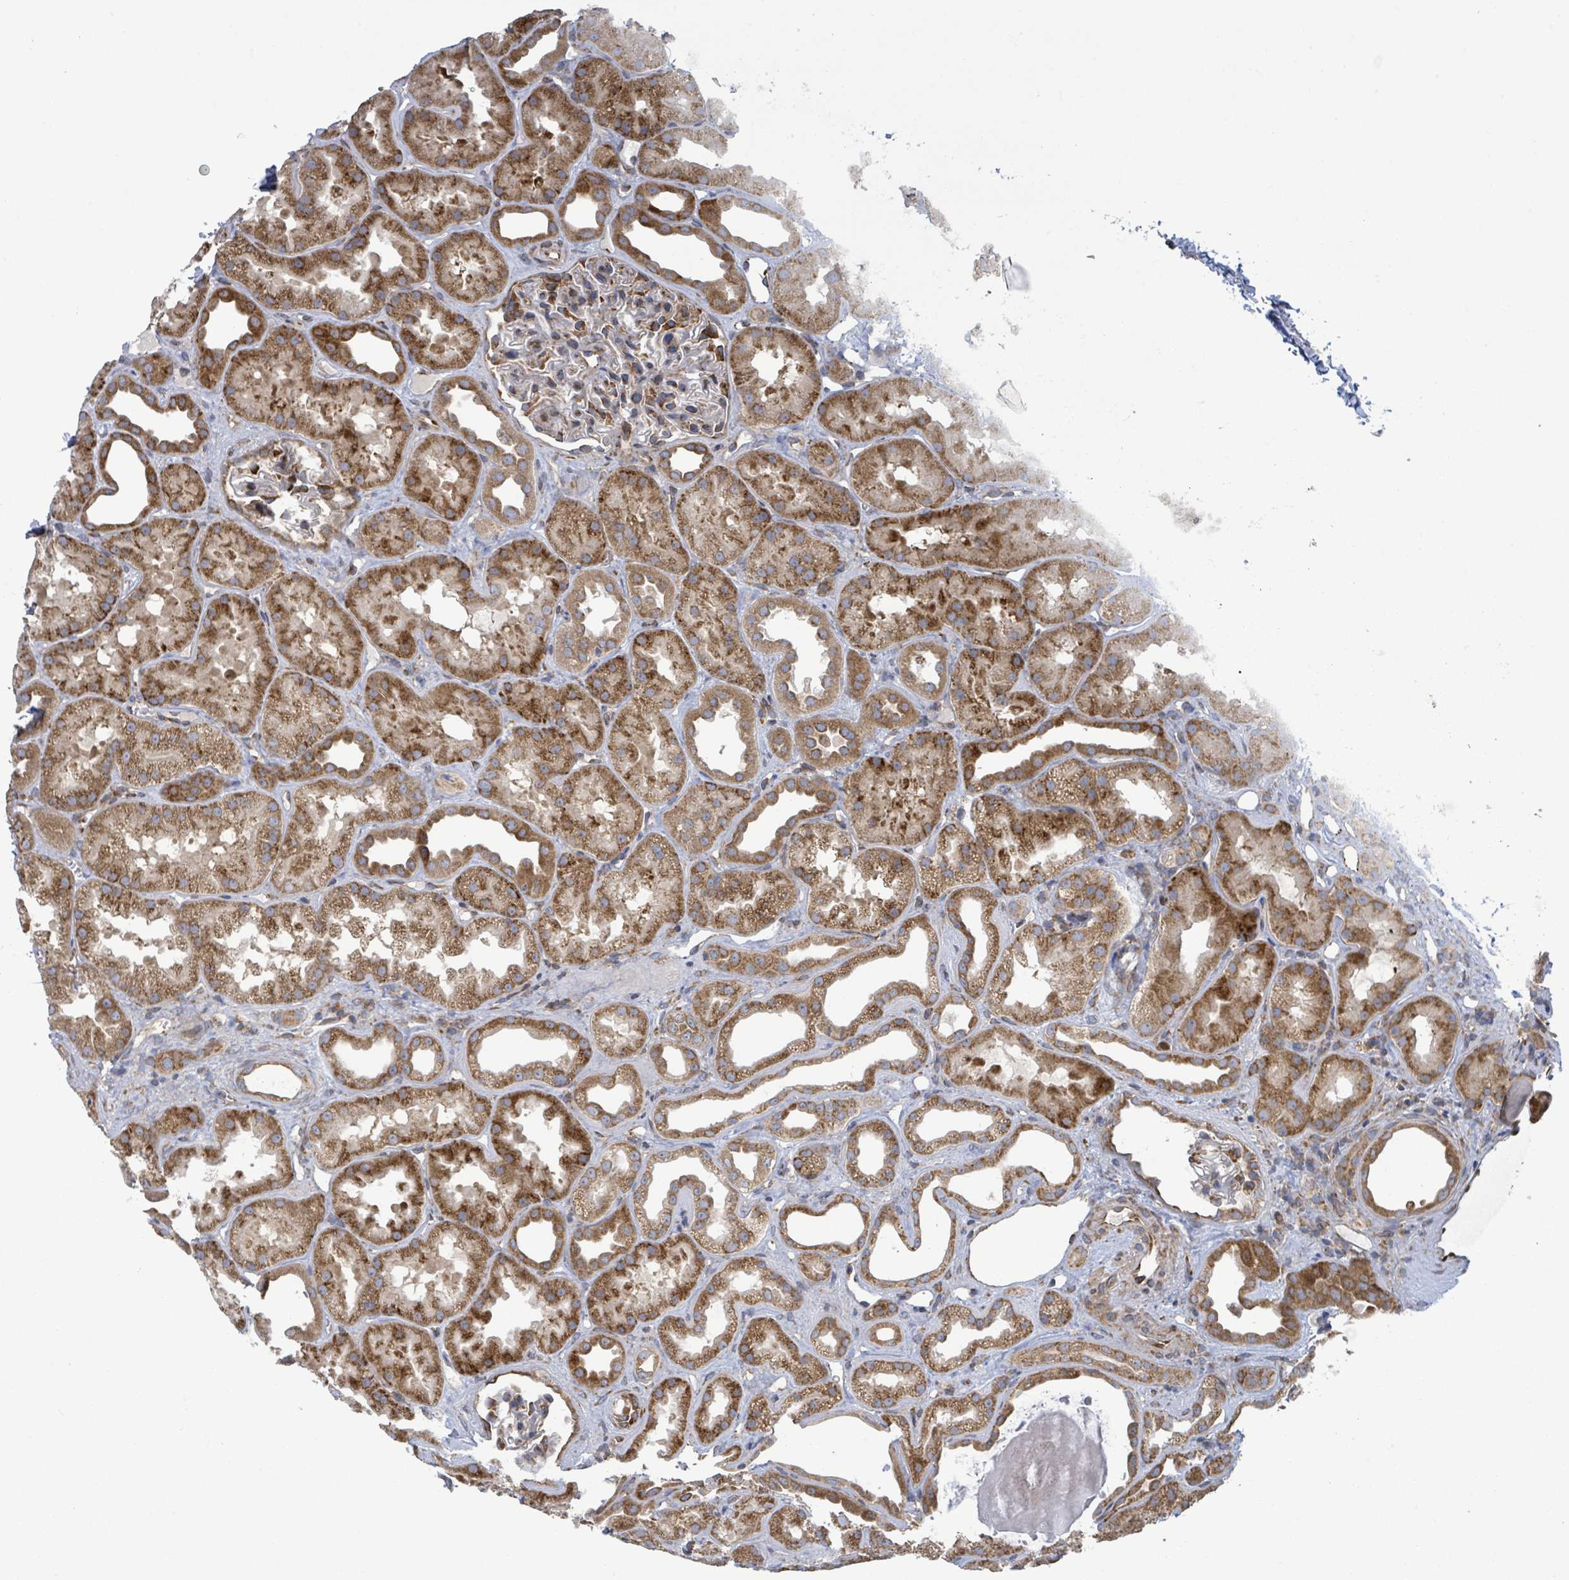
{"staining": {"intensity": "moderate", "quantity": "<25%", "location": "cytoplasmic/membranous"}, "tissue": "kidney", "cell_type": "Cells in glomeruli", "image_type": "normal", "snomed": [{"axis": "morphology", "description": "Normal tissue, NOS"}, {"axis": "topography", "description": "Kidney"}], "caption": "Human kidney stained for a protein (brown) displays moderate cytoplasmic/membranous positive staining in about <25% of cells in glomeruli.", "gene": "NOMO1", "patient": {"sex": "male", "age": 61}}